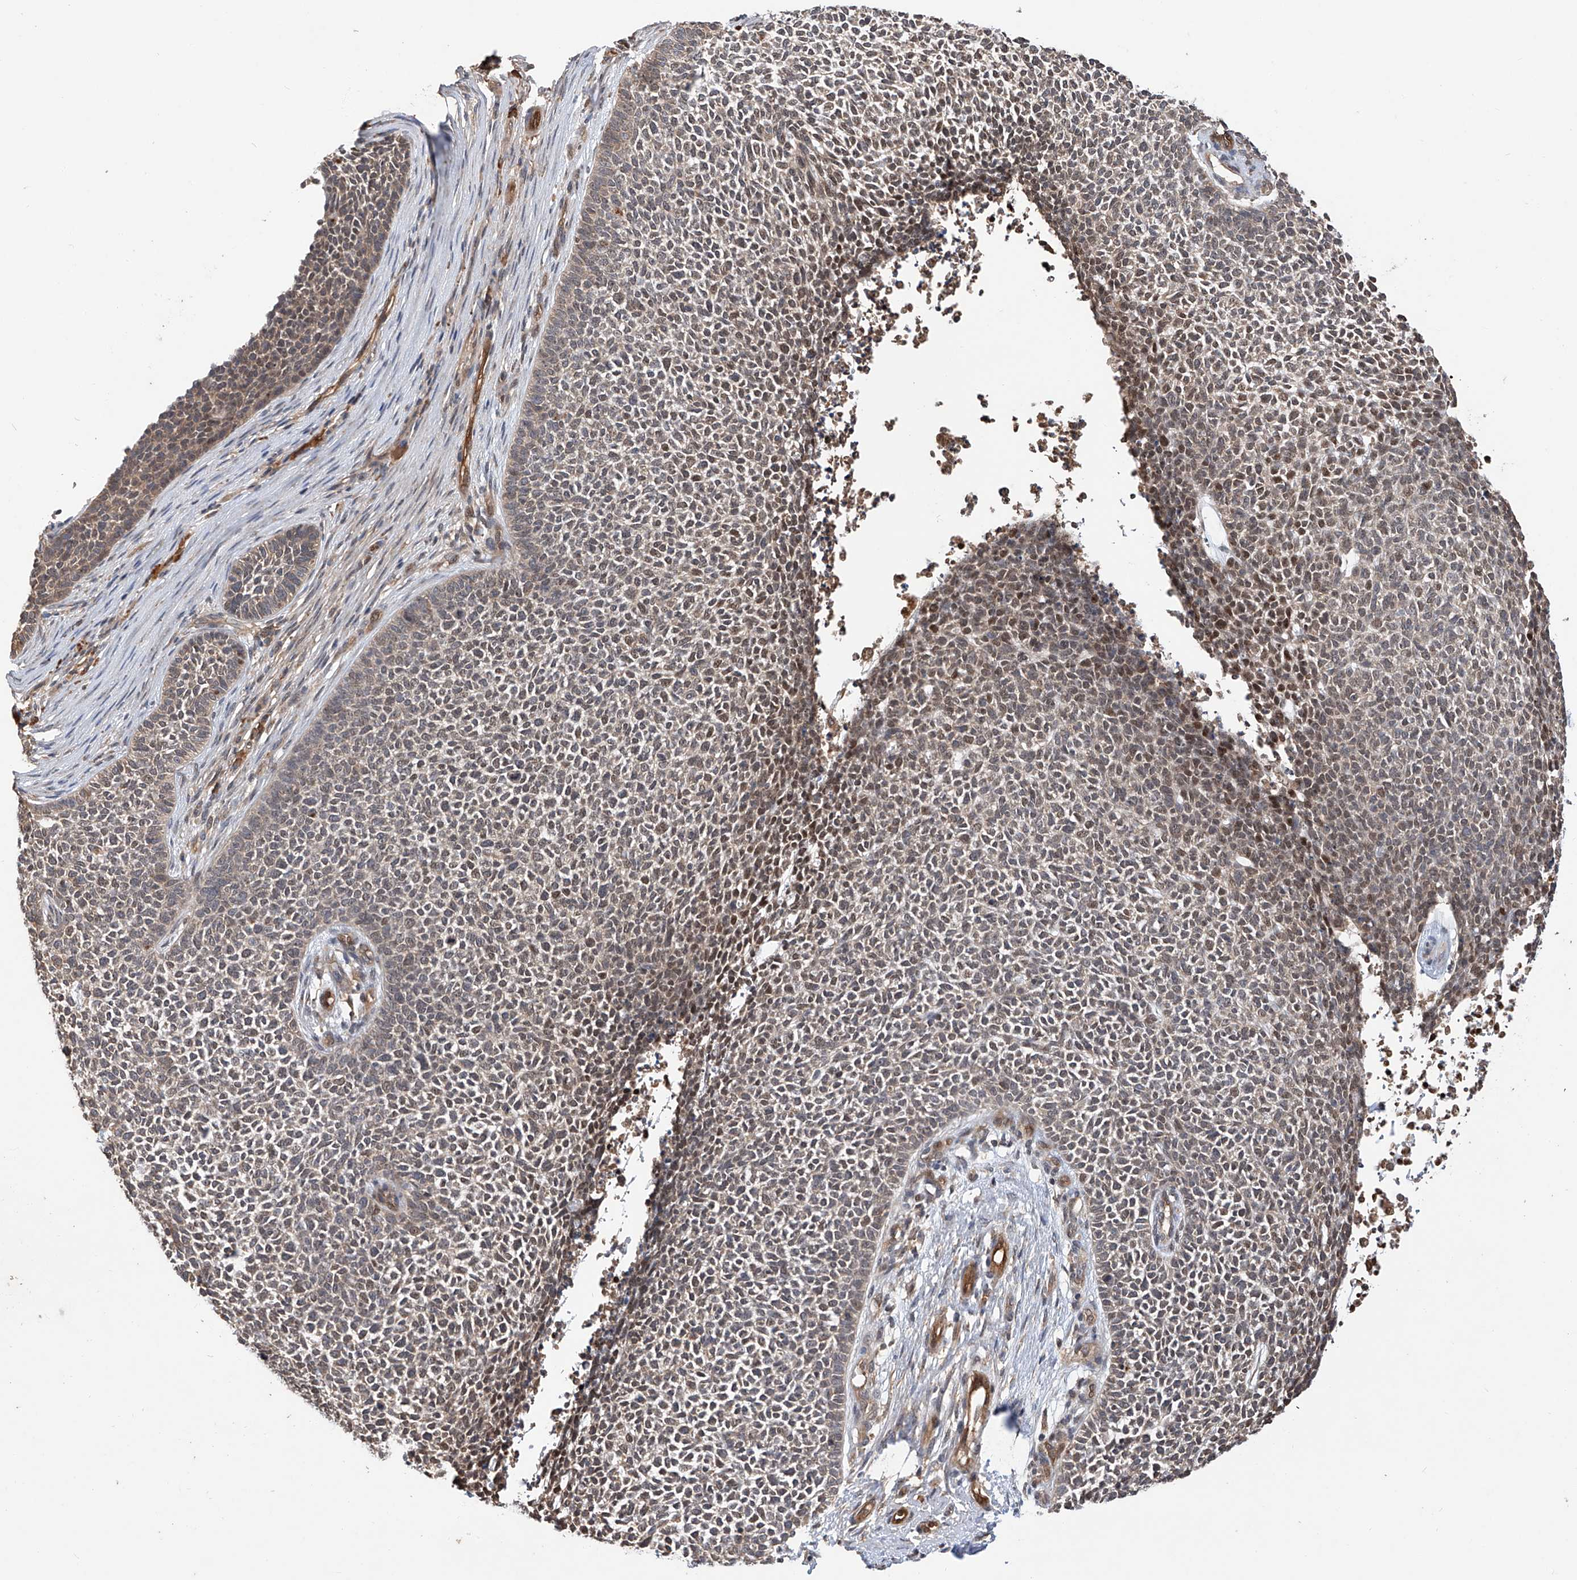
{"staining": {"intensity": "moderate", "quantity": "25%-75%", "location": "nuclear"}, "tissue": "skin cancer", "cell_type": "Tumor cells", "image_type": "cancer", "snomed": [{"axis": "morphology", "description": "Basal cell carcinoma"}, {"axis": "topography", "description": "Skin"}], "caption": "Moderate nuclear positivity for a protein is present in about 25%-75% of tumor cells of skin basal cell carcinoma using immunohistochemistry.", "gene": "RILPL2", "patient": {"sex": "female", "age": 84}}